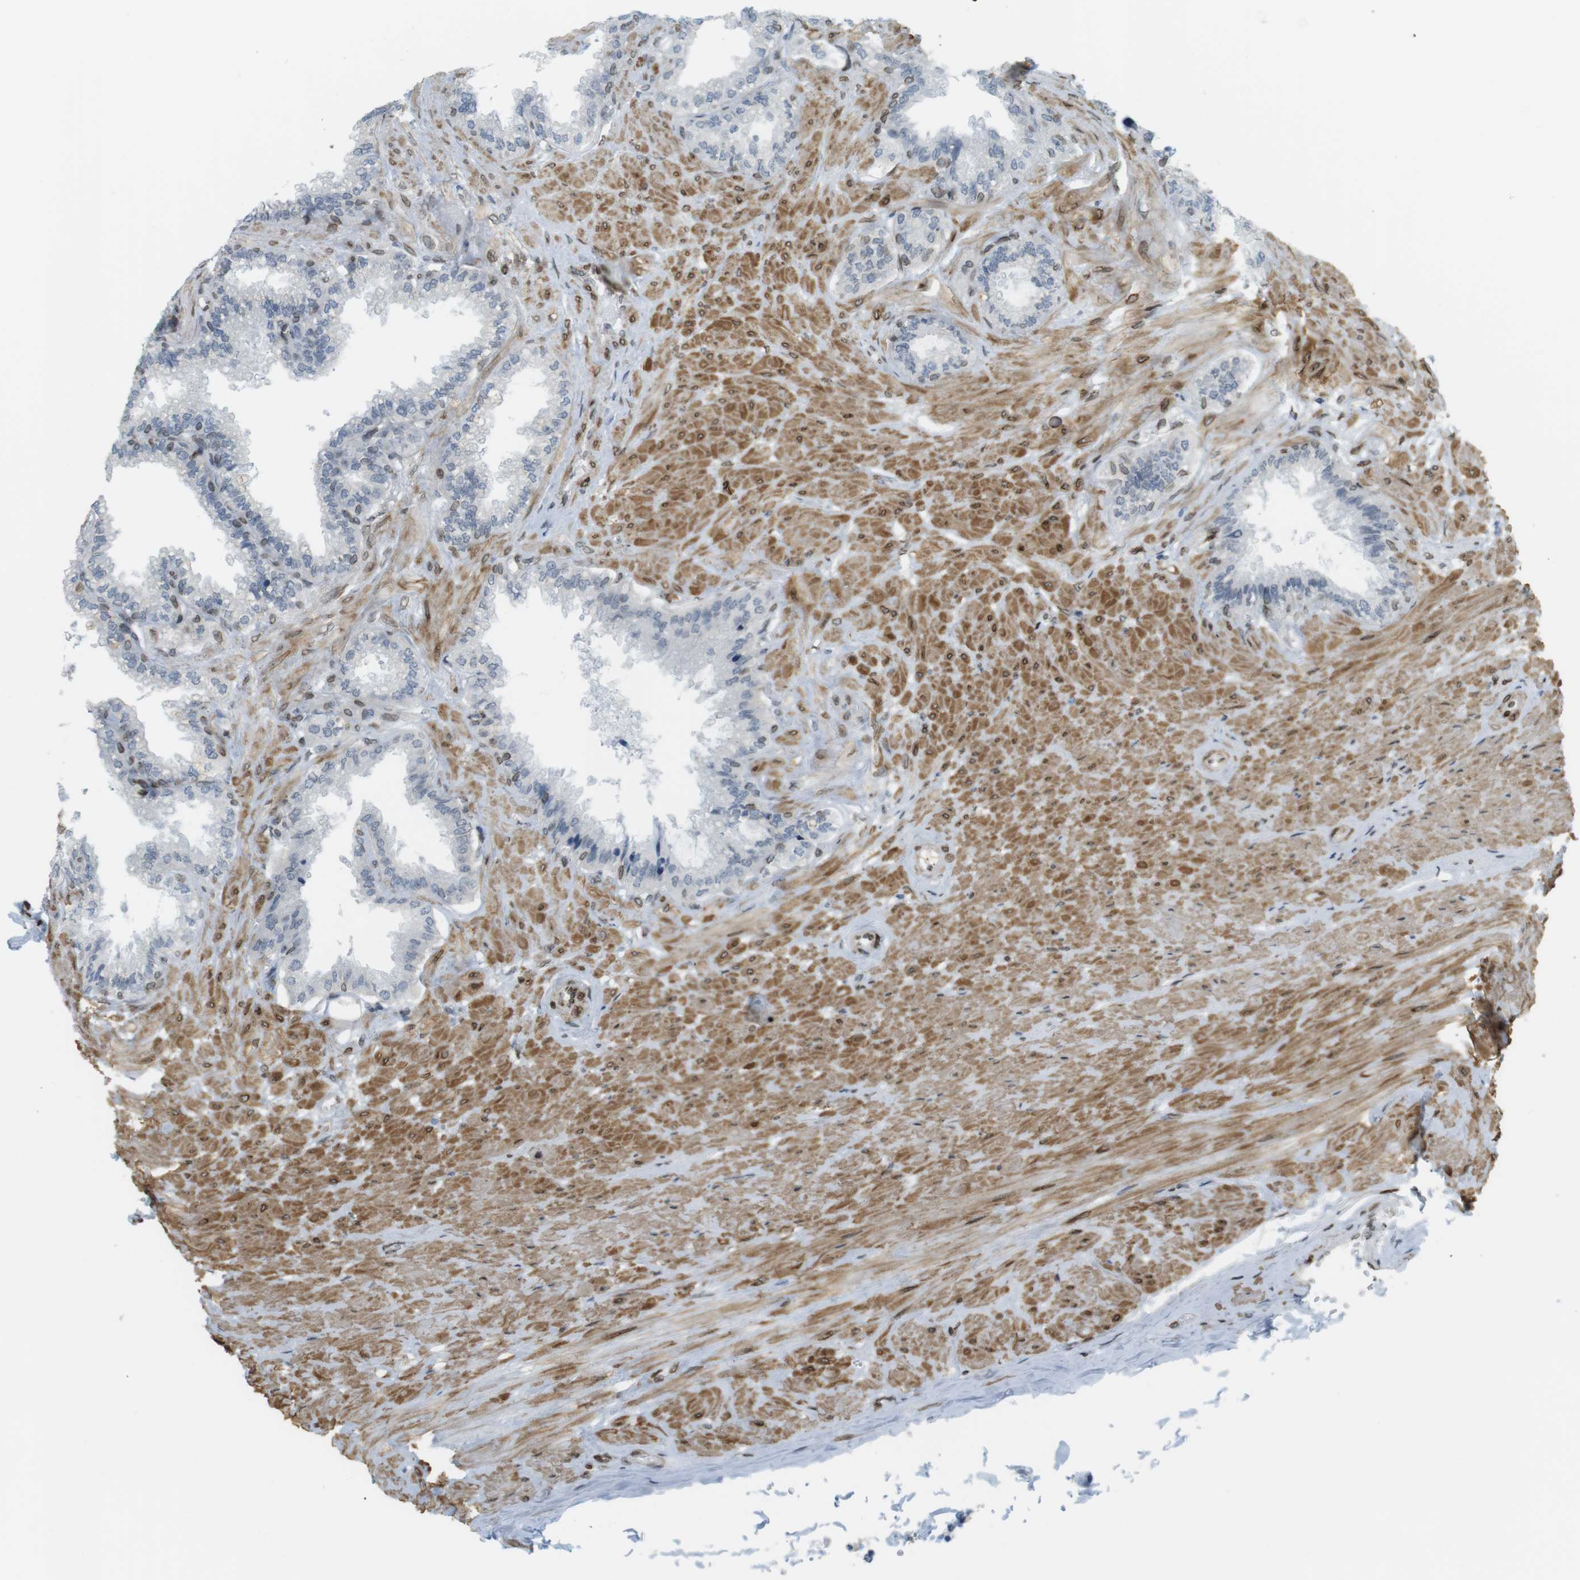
{"staining": {"intensity": "negative", "quantity": "none", "location": "none"}, "tissue": "seminal vesicle", "cell_type": "Glandular cells", "image_type": "normal", "snomed": [{"axis": "morphology", "description": "Normal tissue, NOS"}, {"axis": "topography", "description": "Seminal veicle"}], "caption": "Immunohistochemical staining of benign human seminal vesicle exhibits no significant expression in glandular cells. Nuclei are stained in blue.", "gene": "ARL6IP6", "patient": {"sex": "male", "age": 46}}